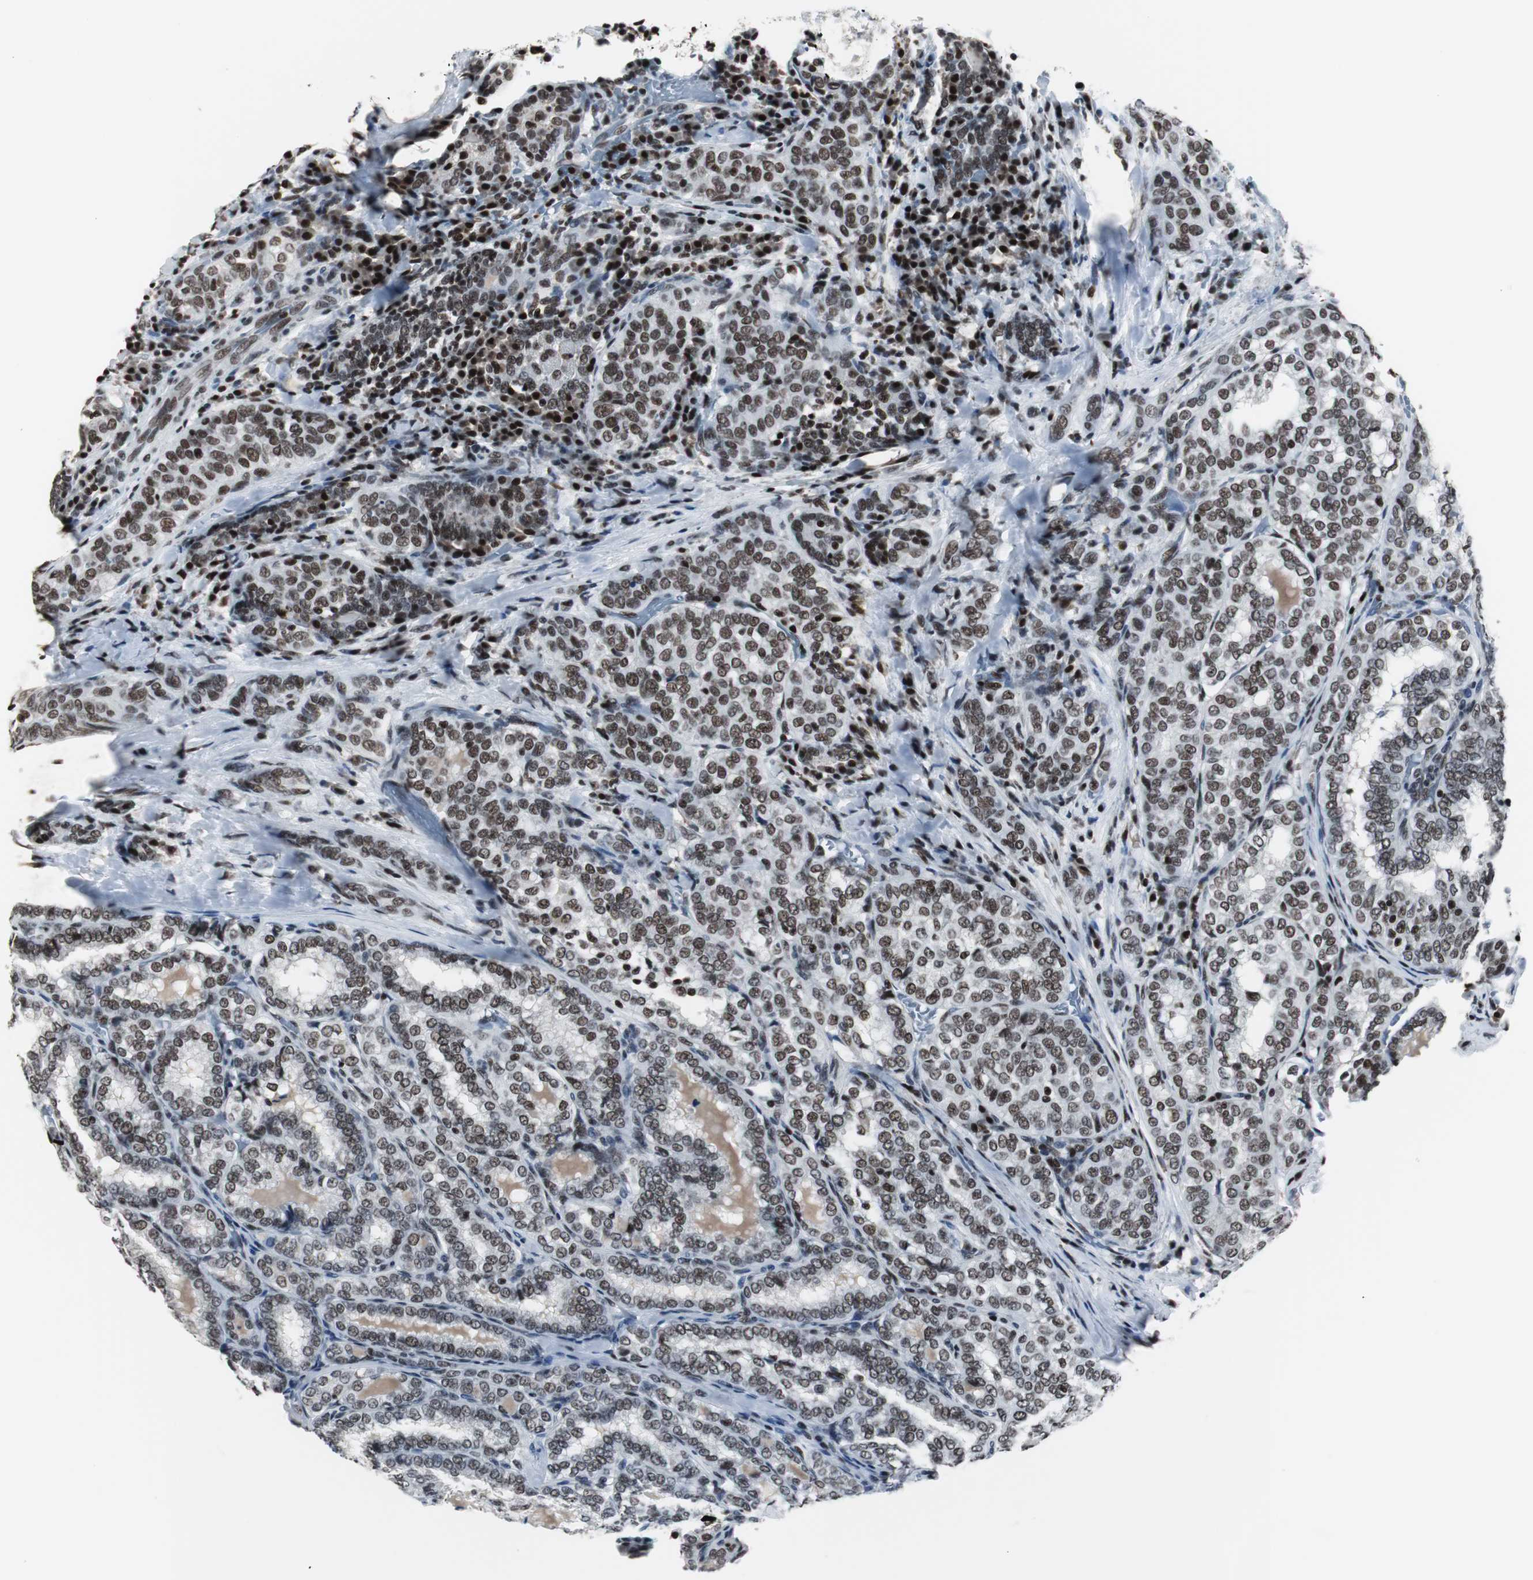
{"staining": {"intensity": "moderate", "quantity": ">75%", "location": "nuclear"}, "tissue": "thyroid cancer", "cell_type": "Tumor cells", "image_type": "cancer", "snomed": [{"axis": "morphology", "description": "Papillary adenocarcinoma, NOS"}, {"axis": "topography", "description": "Thyroid gland"}], "caption": "Human thyroid papillary adenocarcinoma stained with a brown dye displays moderate nuclear positive expression in approximately >75% of tumor cells.", "gene": "RAD9A", "patient": {"sex": "female", "age": 30}}